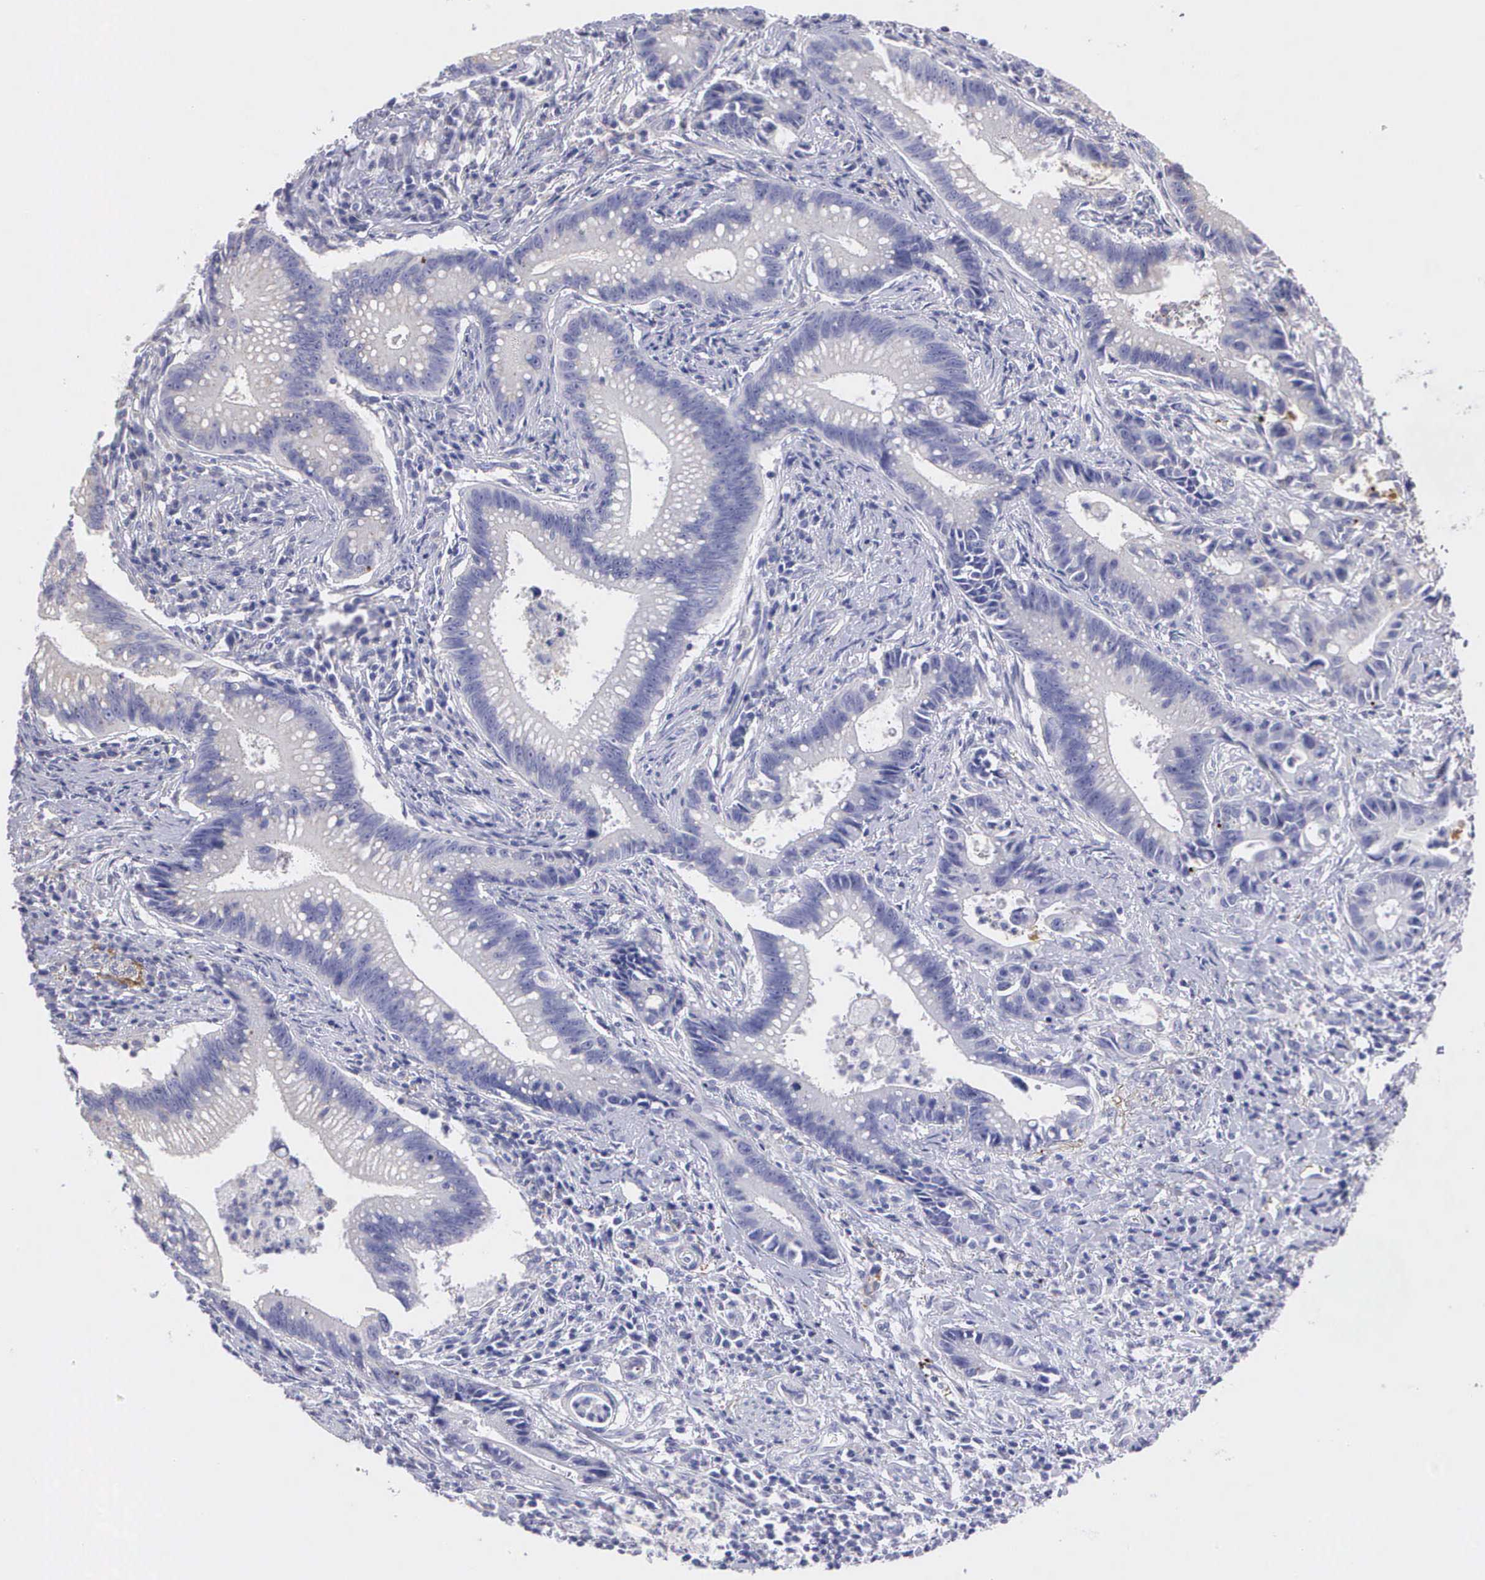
{"staining": {"intensity": "negative", "quantity": "none", "location": "none"}, "tissue": "colorectal cancer", "cell_type": "Tumor cells", "image_type": "cancer", "snomed": [{"axis": "morphology", "description": "Adenocarcinoma, NOS"}, {"axis": "topography", "description": "Rectum"}], "caption": "Tumor cells show no significant positivity in colorectal adenocarcinoma.", "gene": "CLU", "patient": {"sex": "female", "age": 81}}